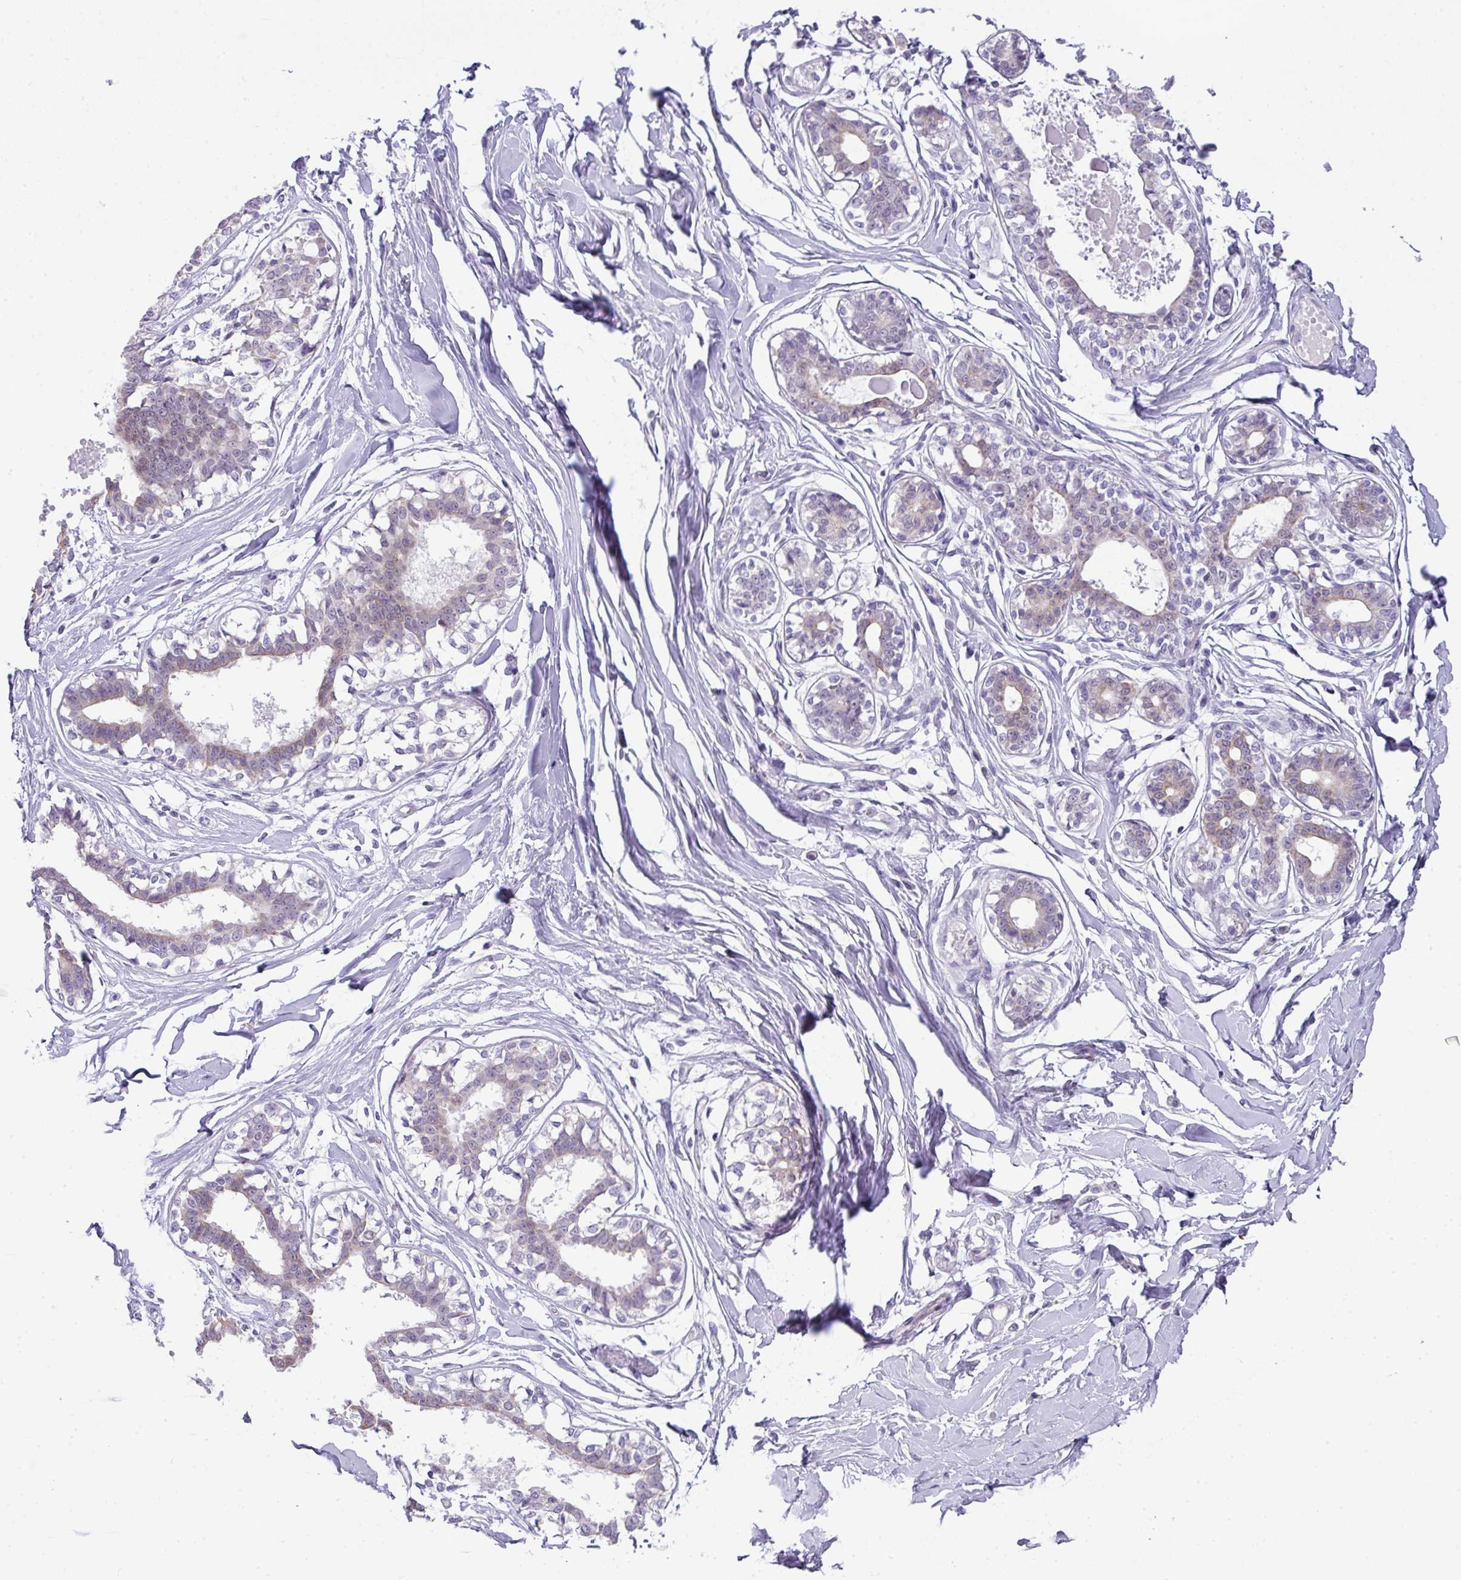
{"staining": {"intensity": "negative", "quantity": "none", "location": "none"}, "tissue": "breast", "cell_type": "Adipocytes", "image_type": "normal", "snomed": [{"axis": "morphology", "description": "Normal tissue, NOS"}, {"axis": "topography", "description": "Breast"}], "caption": "A high-resolution photomicrograph shows immunohistochemistry staining of unremarkable breast, which reveals no significant staining in adipocytes.", "gene": "GCG", "patient": {"sex": "female", "age": 45}}